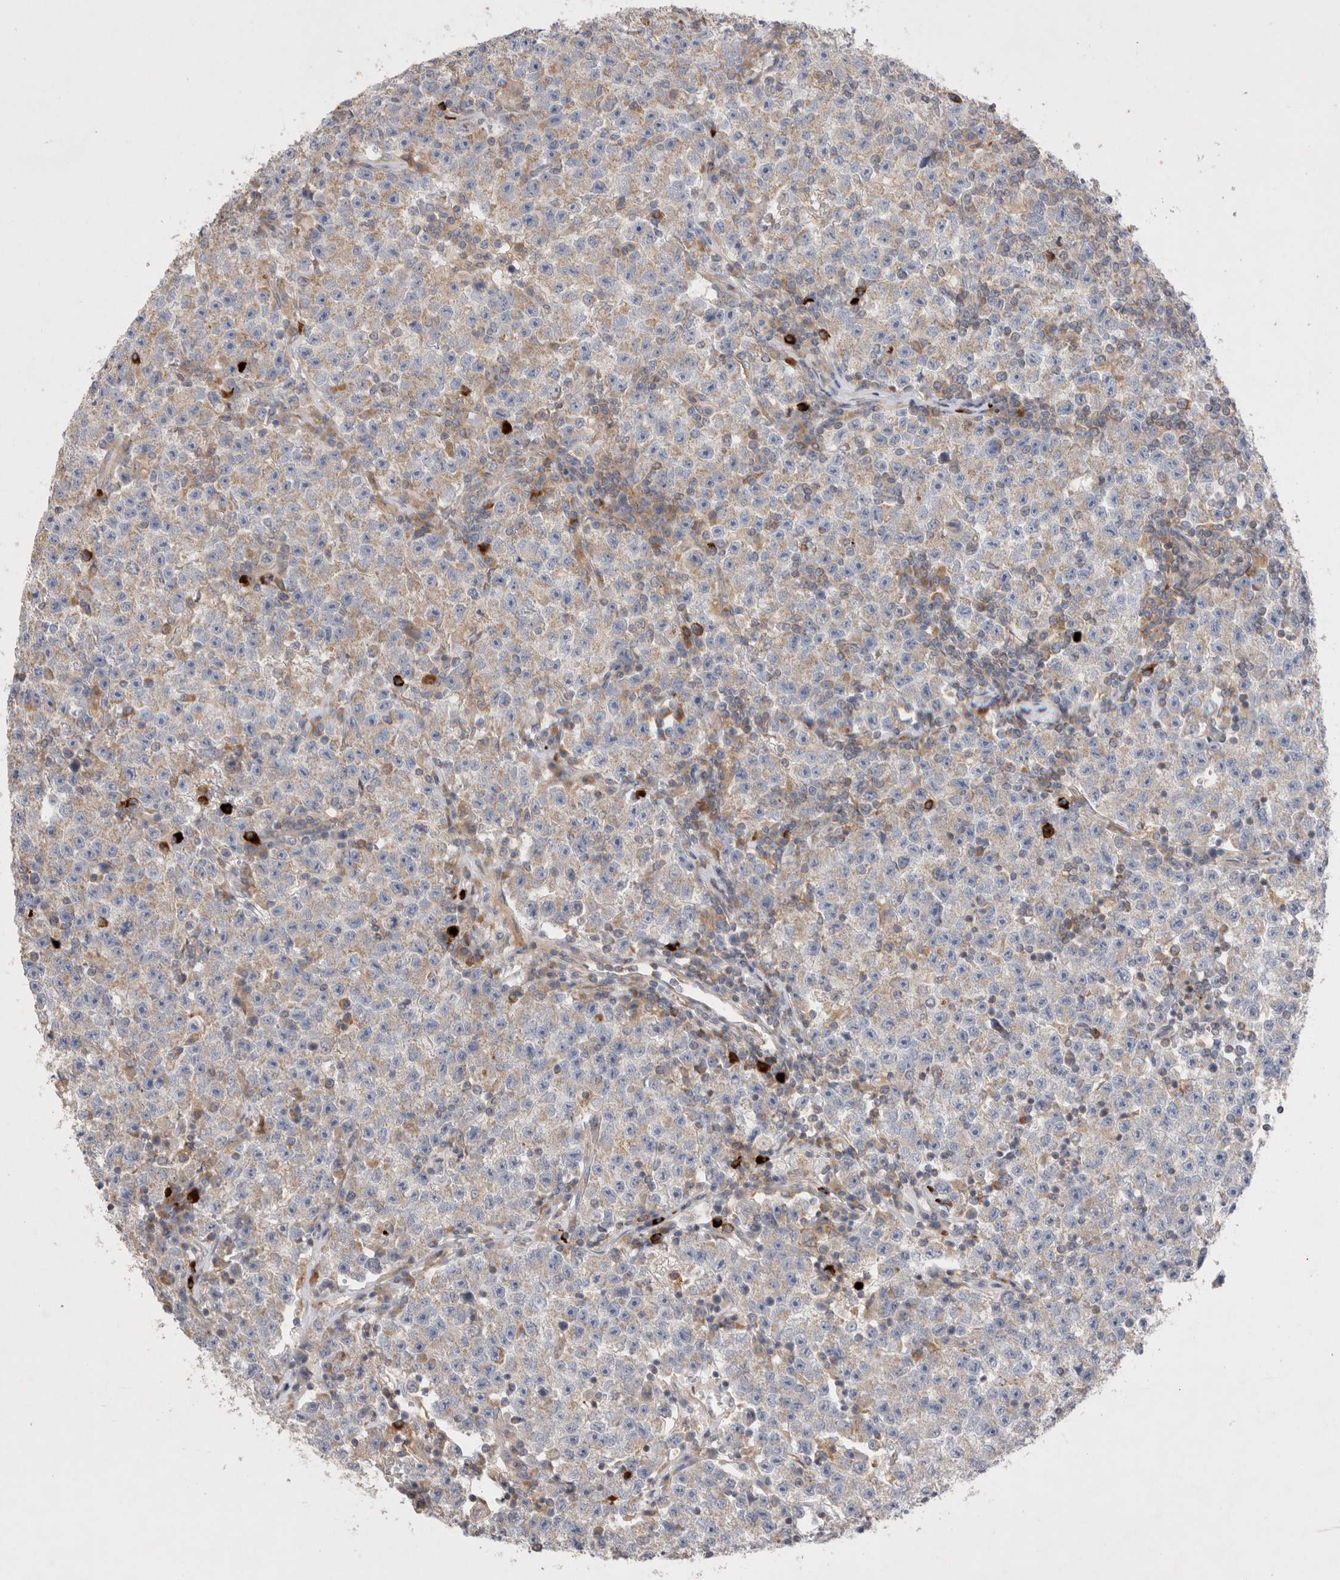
{"staining": {"intensity": "weak", "quantity": "<25%", "location": "cytoplasmic/membranous"}, "tissue": "testis cancer", "cell_type": "Tumor cells", "image_type": "cancer", "snomed": [{"axis": "morphology", "description": "Seminoma, NOS"}, {"axis": "topography", "description": "Testis"}], "caption": "High power microscopy photomicrograph of an immunohistochemistry (IHC) image of testis cancer (seminoma), revealing no significant staining in tumor cells.", "gene": "TBC1D16", "patient": {"sex": "male", "age": 22}}